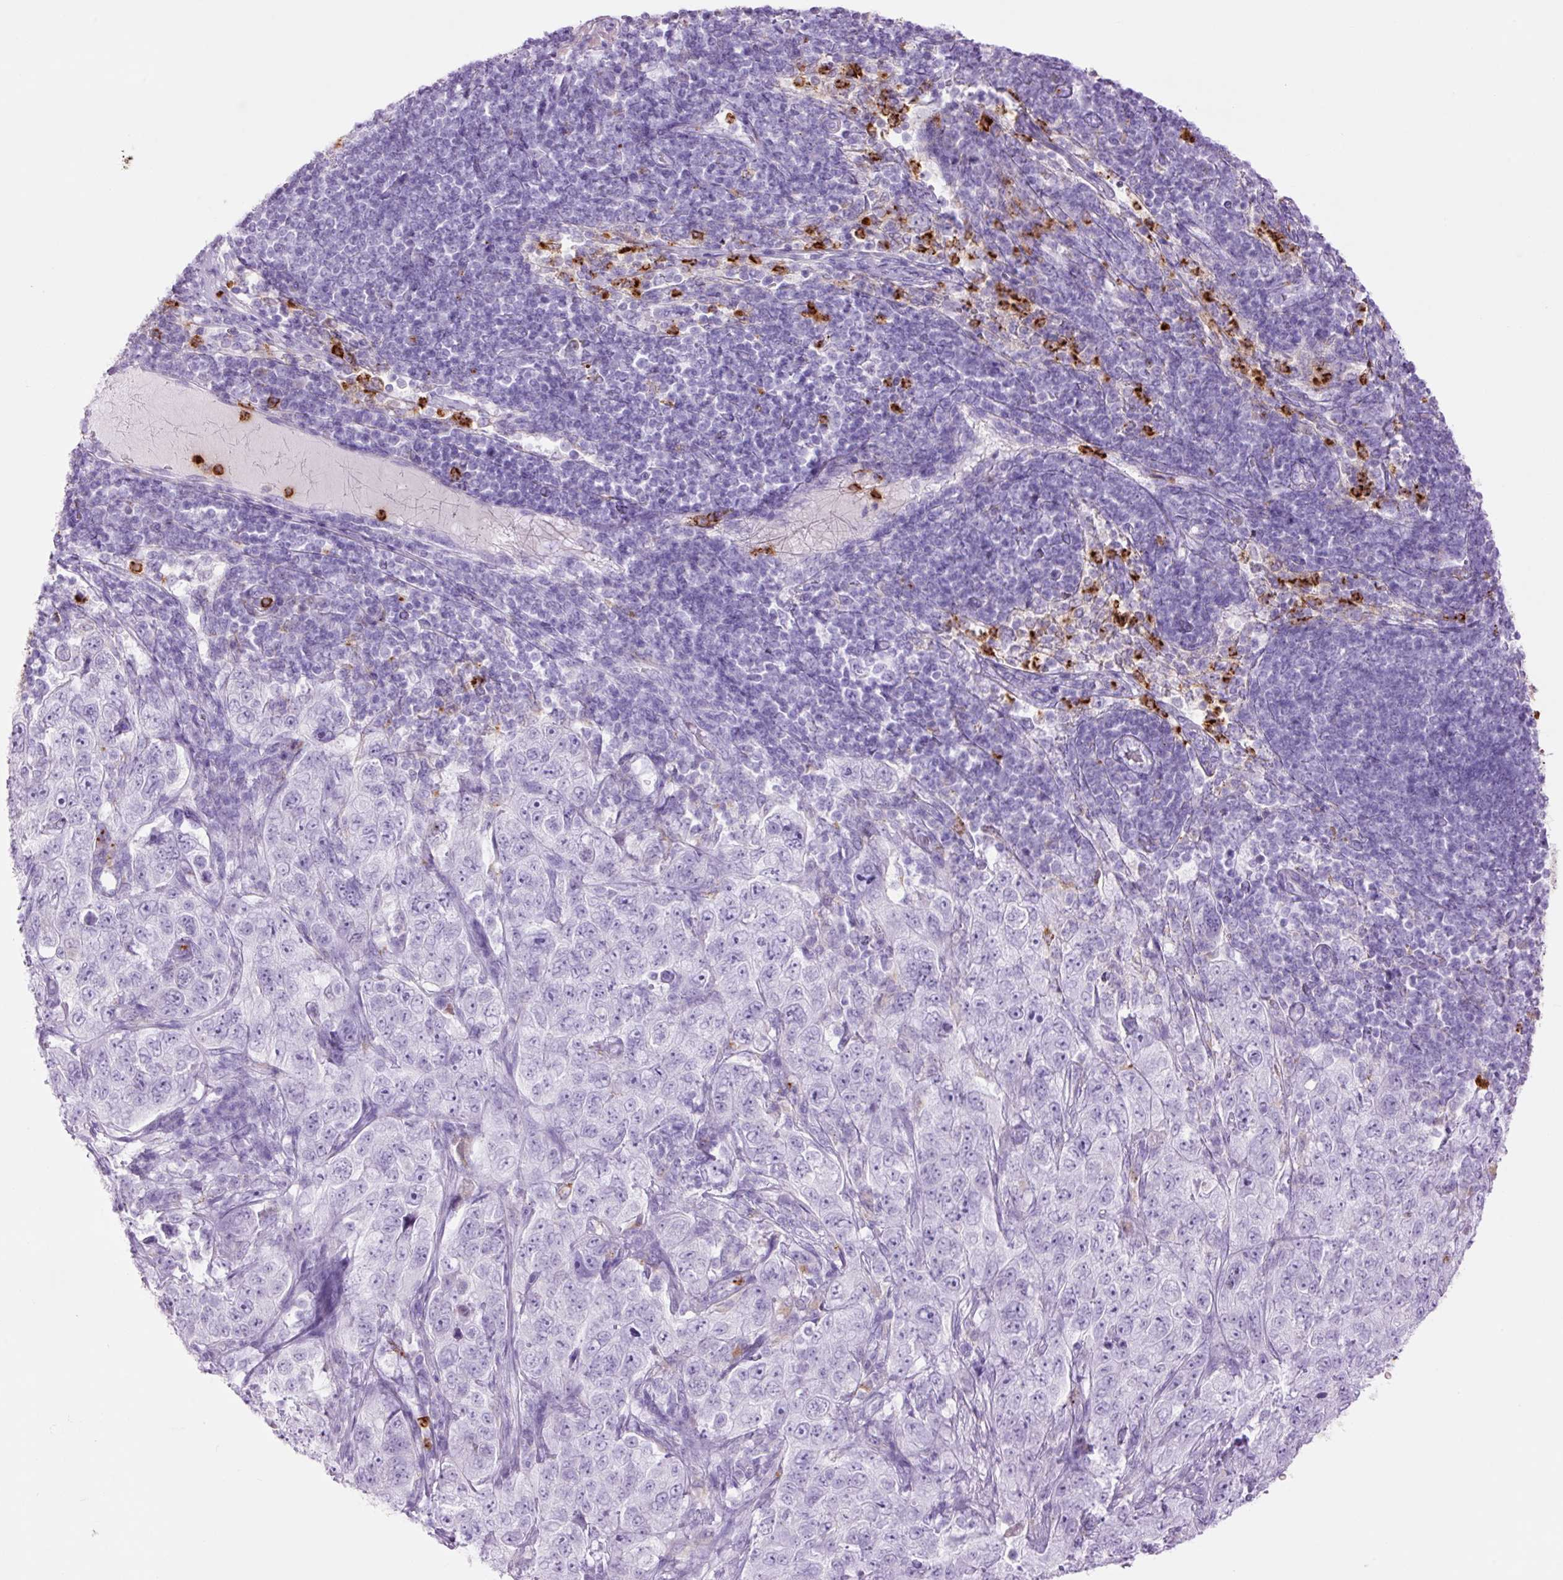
{"staining": {"intensity": "negative", "quantity": "none", "location": "none"}, "tissue": "pancreatic cancer", "cell_type": "Tumor cells", "image_type": "cancer", "snomed": [{"axis": "morphology", "description": "Adenocarcinoma, NOS"}, {"axis": "topography", "description": "Pancreas"}], "caption": "Immunohistochemical staining of adenocarcinoma (pancreatic) shows no significant staining in tumor cells.", "gene": "LYZ", "patient": {"sex": "male", "age": 68}}